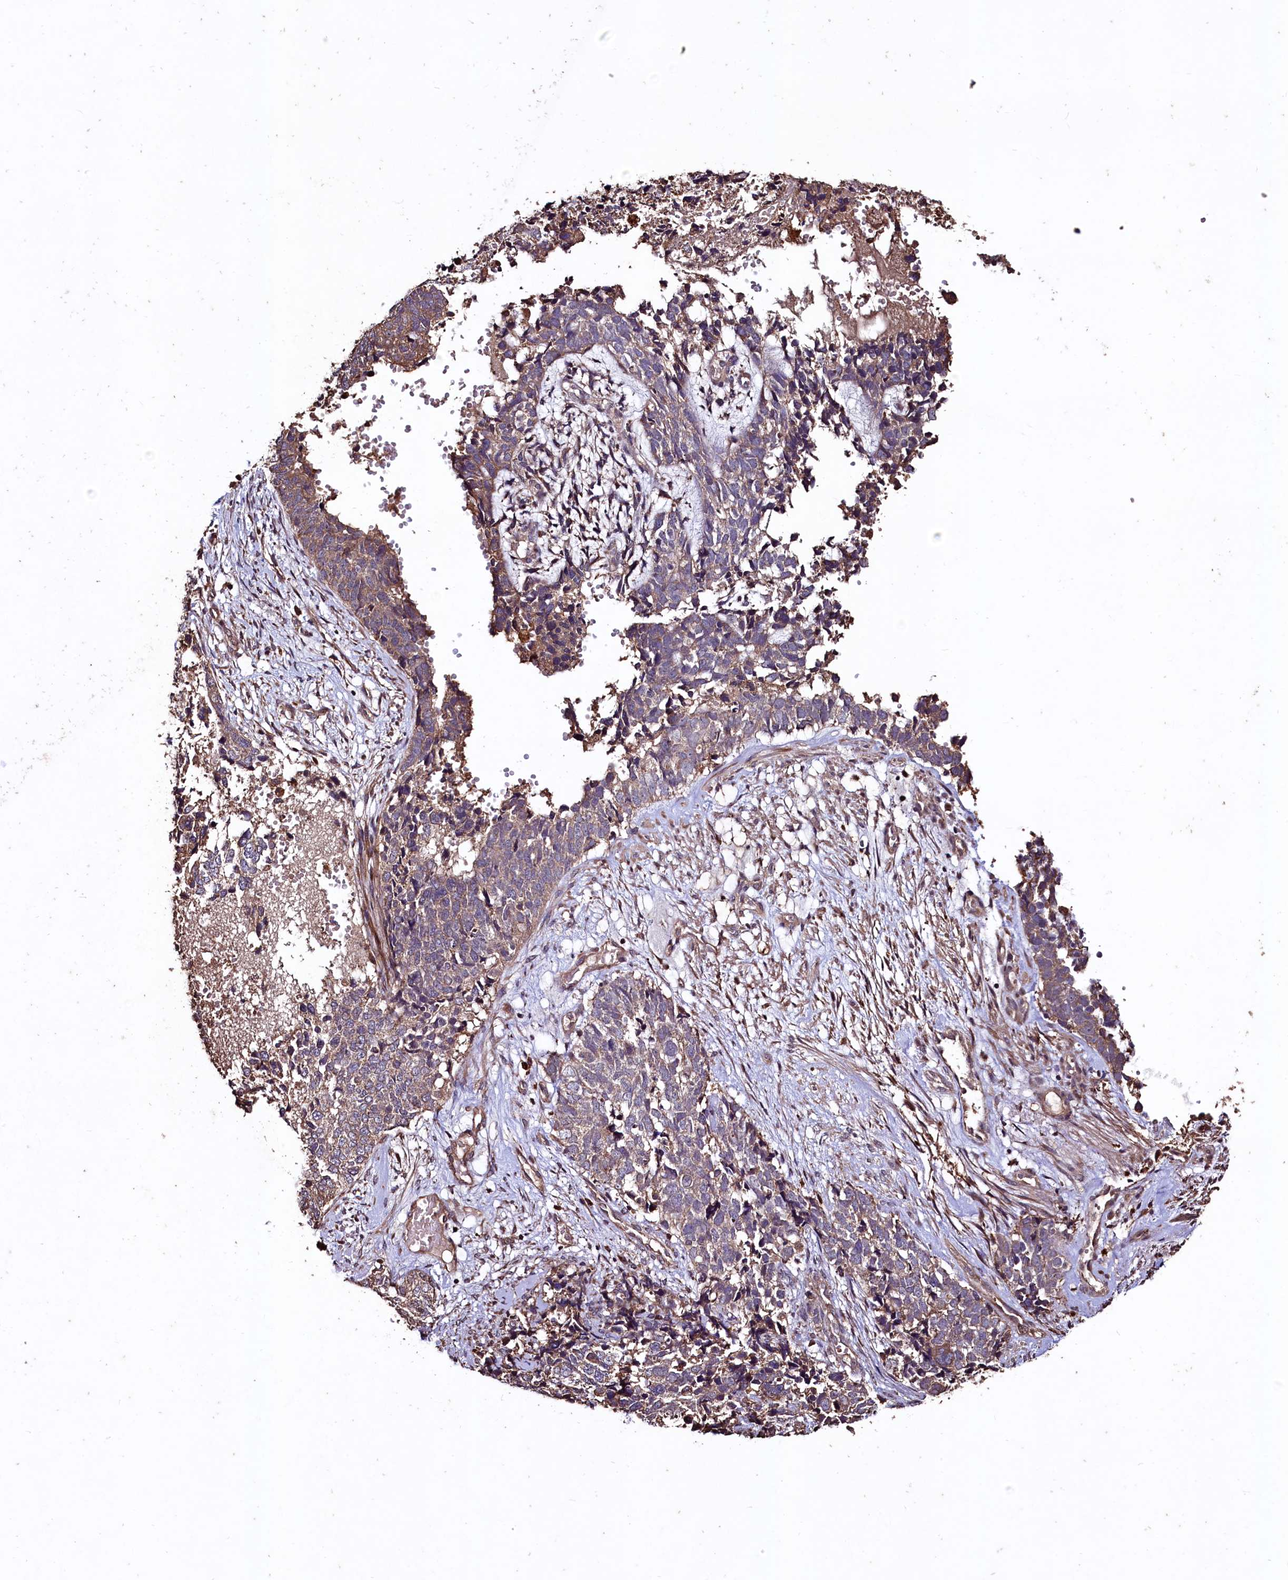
{"staining": {"intensity": "weak", "quantity": "25%-75%", "location": "cytoplasmic/membranous"}, "tissue": "cervical cancer", "cell_type": "Tumor cells", "image_type": "cancer", "snomed": [{"axis": "morphology", "description": "Squamous cell carcinoma, NOS"}, {"axis": "topography", "description": "Cervix"}], "caption": "IHC image of neoplastic tissue: human cervical cancer (squamous cell carcinoma) stained using immunohistochemistry (IHC) displays low levels of weak protein expression localized specifically in the cytoplasmic/membranous of tumor cells, appearing as a cytoplasmic/membranous brown color.", "gene": "TMEM98", "patient": {"sex": "female", "age": 63}}